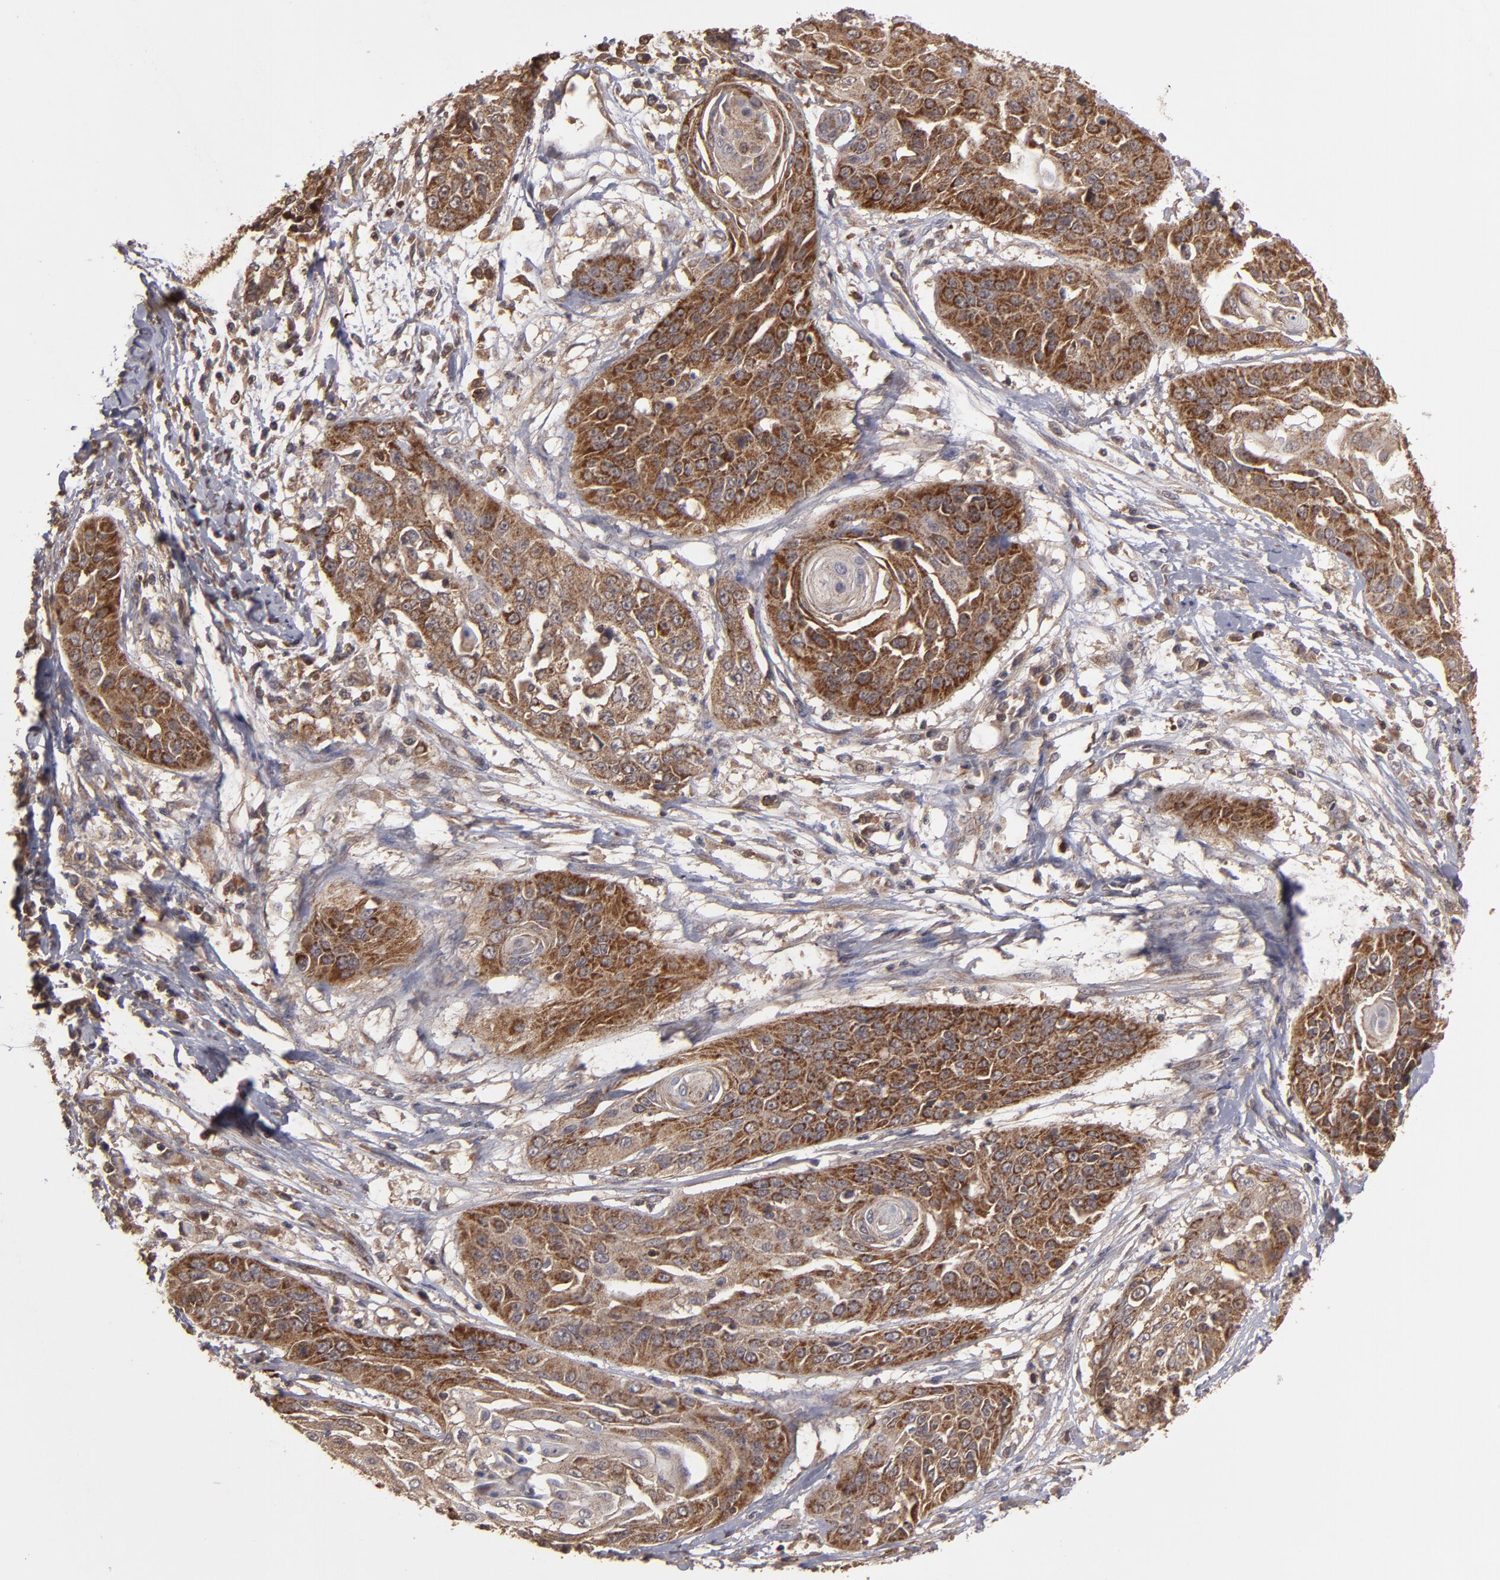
{"staining": {"intensity": "moderate", "quantity": ">75%", "location": "cytoplasmic/membranous"}, "tissue": "cervical cancer", "cell_type": "Tumor cells", "image_type": "cancer", "snomed": [{"axis": "morphology", "description": "Squamous cell carcinoma, NOS"}, {"axis": "topography", "description": "Cervix"}], "caption": "Protein staining demonstrates moderate cytoplasmic/membranous staining in about >75% of tumor cells in cervical cancer (squamous cell carcinoma).", "gene": "RPS6KA6", "patient": {"sex": "female", "age": 64}}